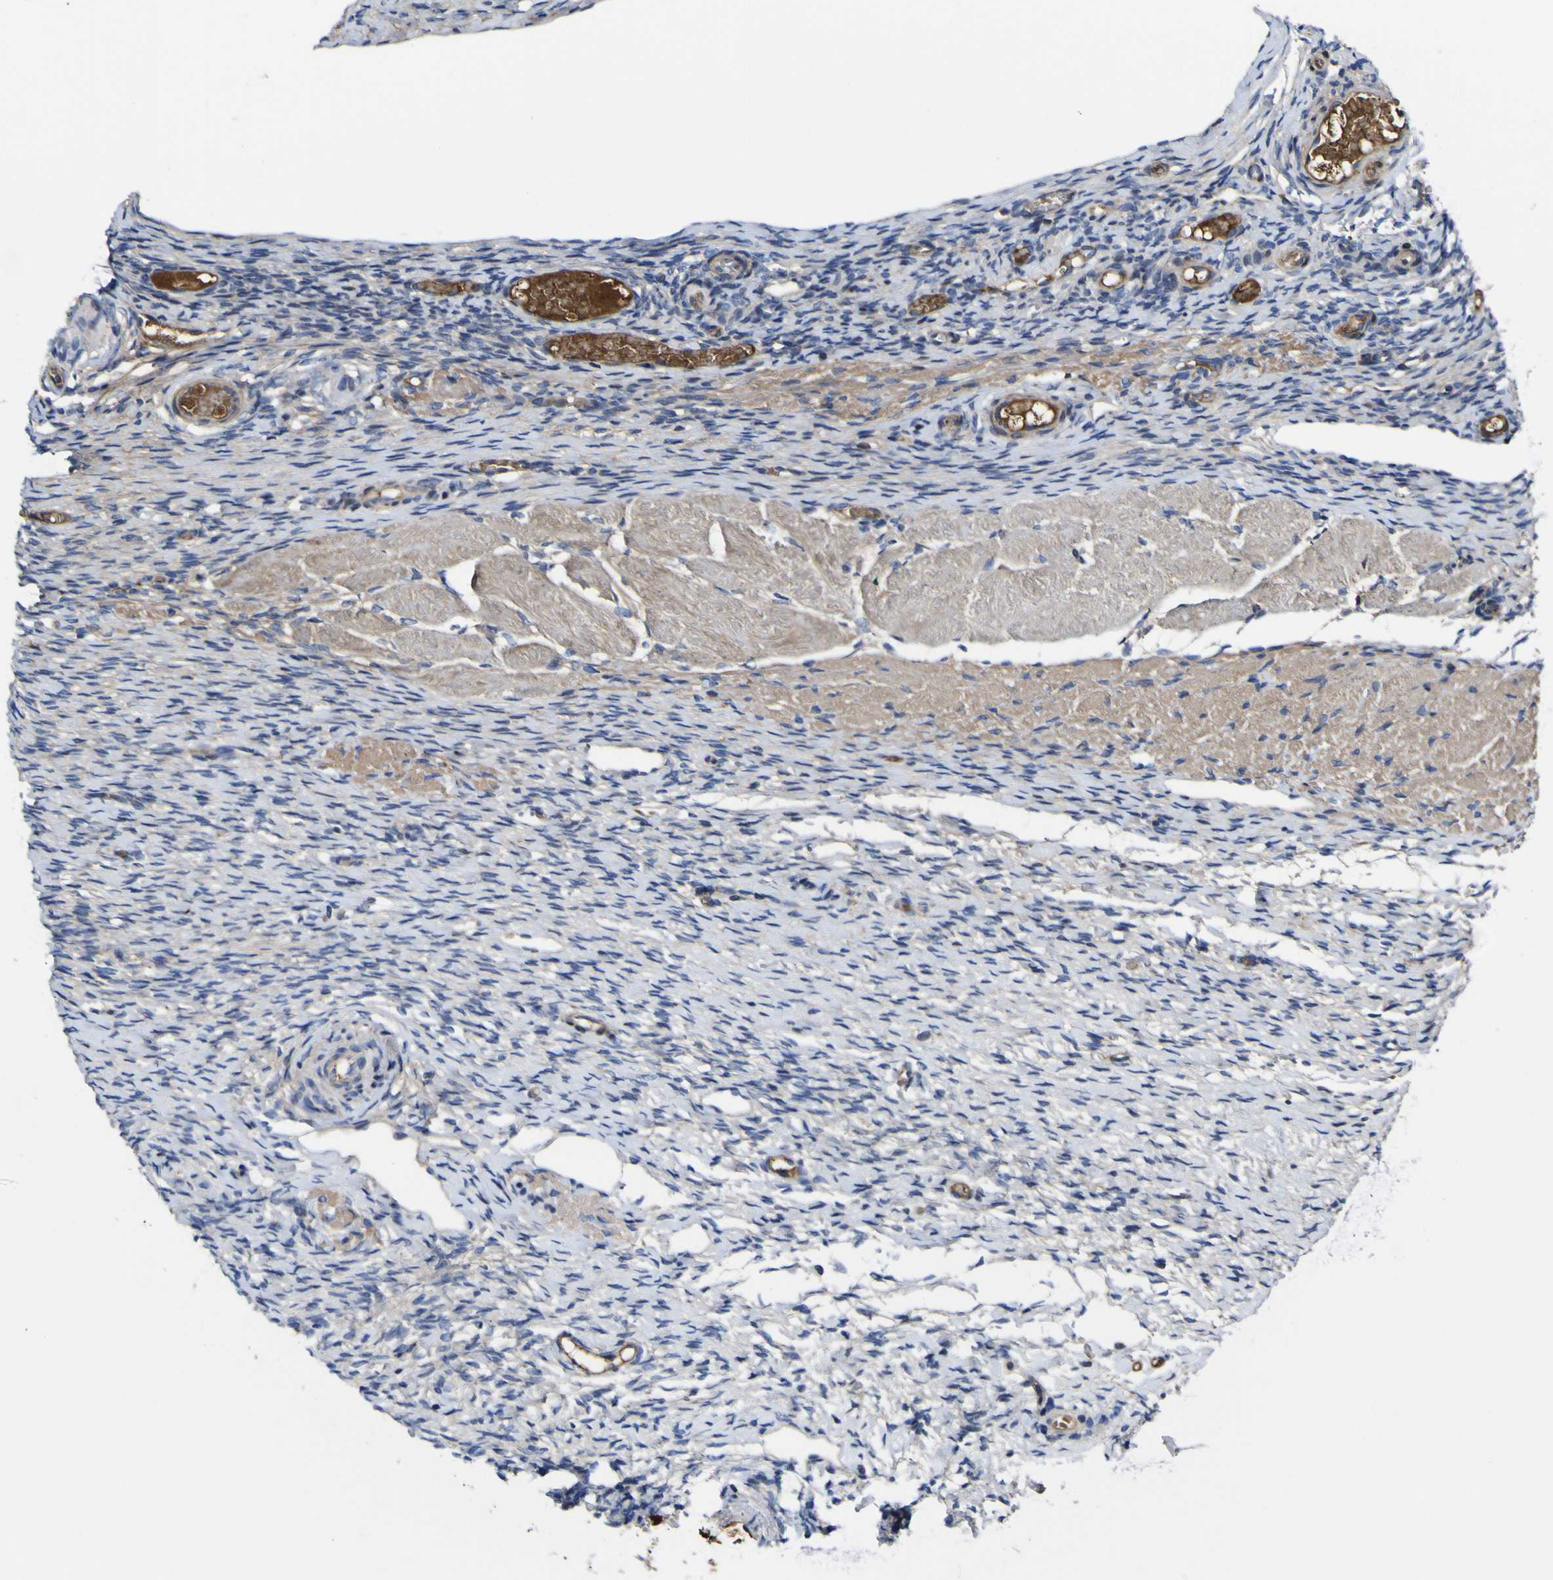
{"staining": {"intensity": "negative", "quantity": "none", "location": "none"}, "tissue": "ovary", "cell_type": "Ovarian stroma cells", "image_type": "normal", "snomed": [{"axis": "morphology", "description": "Normal tissue, NOS"}, {"axis": "topography", "description": "Ovary"}], "caption": "Ovarian stroma cells are negative for brown protein staining in benign ovary. (DAB immunohistochemistry (IHC) visualized using brightfield microscopy, high magnification).", "gene": "CCDC90B", "patient": {"sex": "female", "age": 60}}